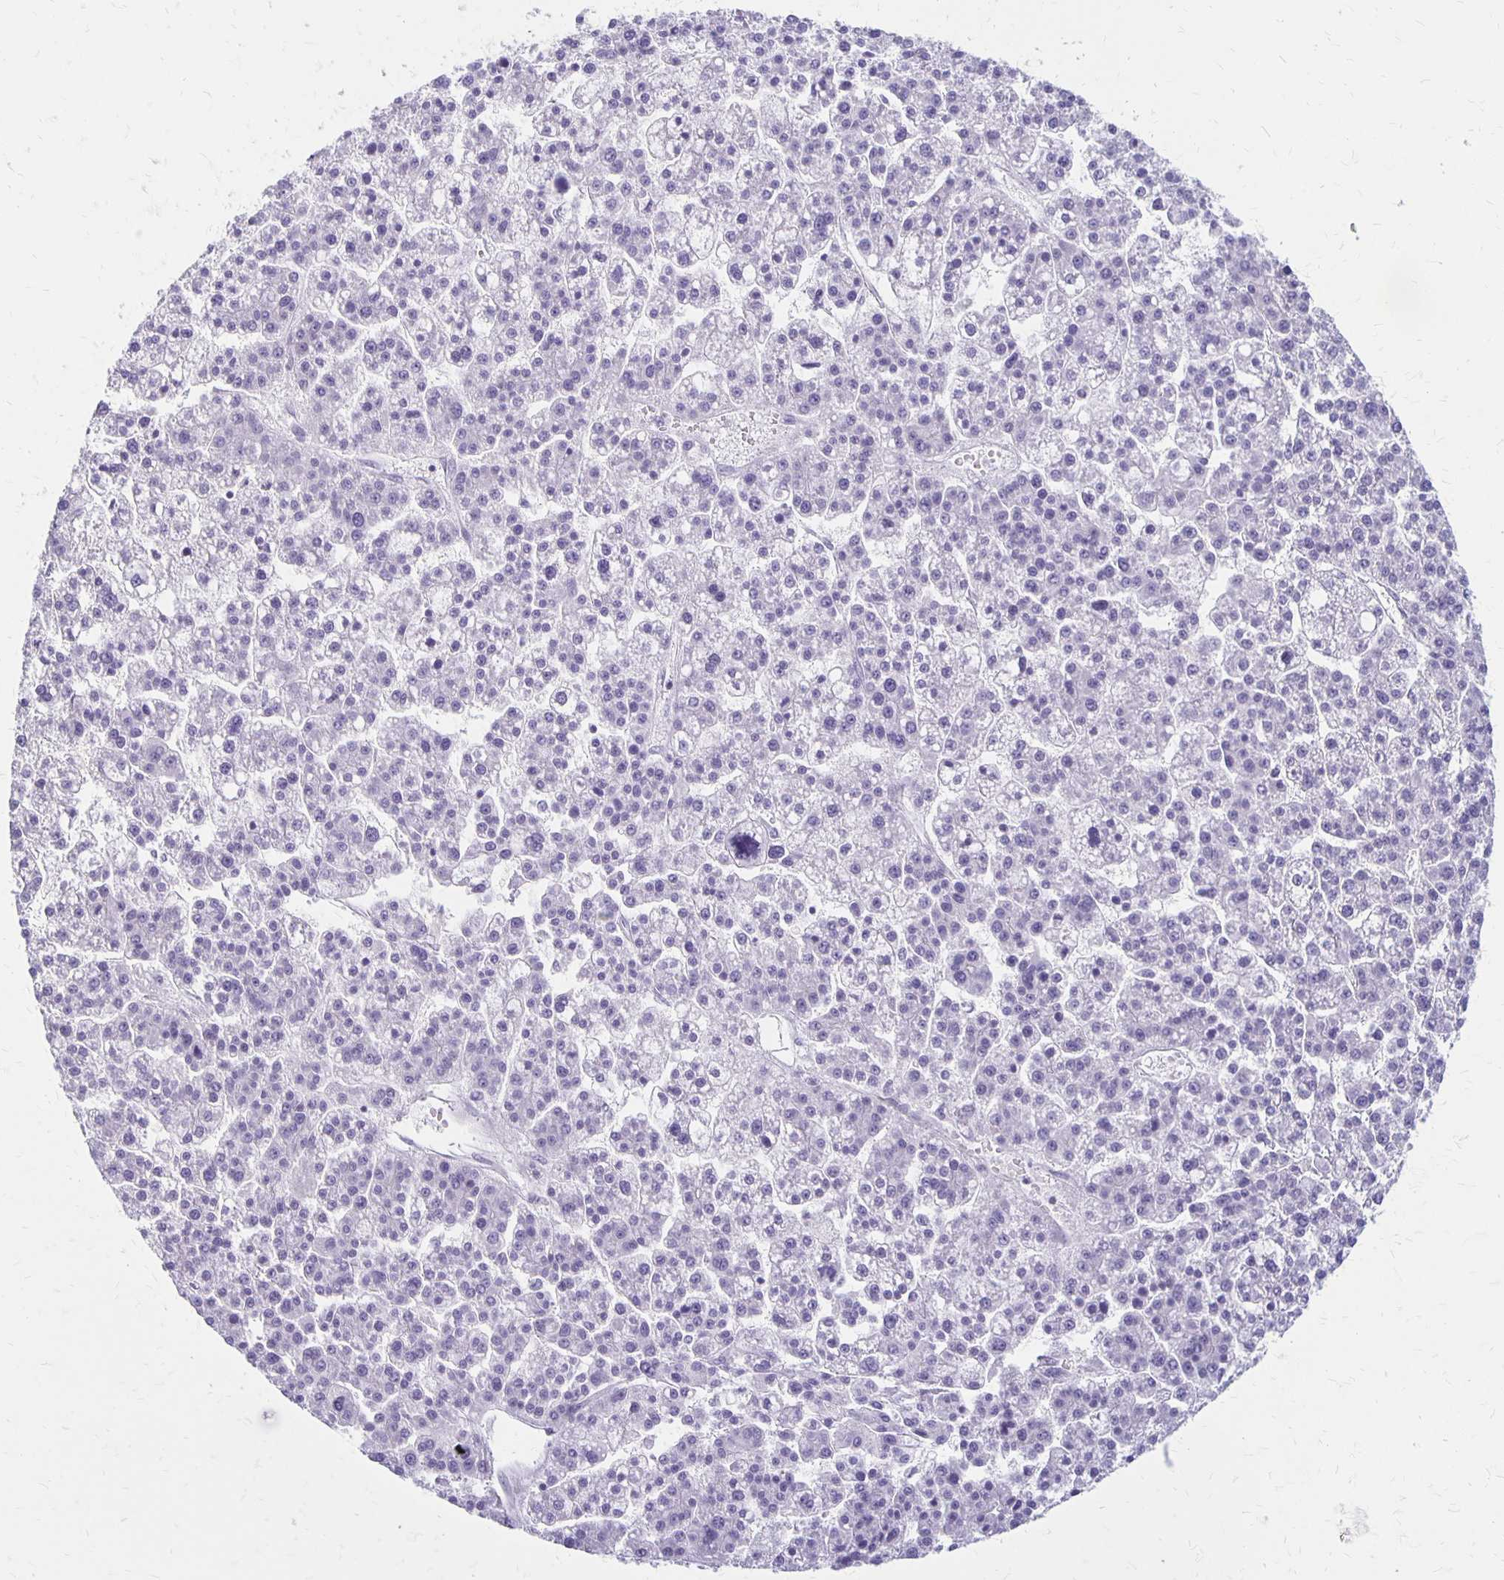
{"staining": {"intensity": "negative", "quantity": "none", "location": "none"}, "tissue": "liver cancer", "cell_type": "Tumor cells", "image_type": "cancer", "snomed": [{"axis": "morphology", "description": "Carcinoma, Hepatocellular, NOS"}, {"axis": "topography", "description": "Liver"}], "caption": "High power microscopy photomicrograph of an IHC micrograph of liver hepatocellular carcinoma, revealing no significant staining in tumor cells.", "gene": "HOMER1", "patient": {"sex": "female", "age": 58}}